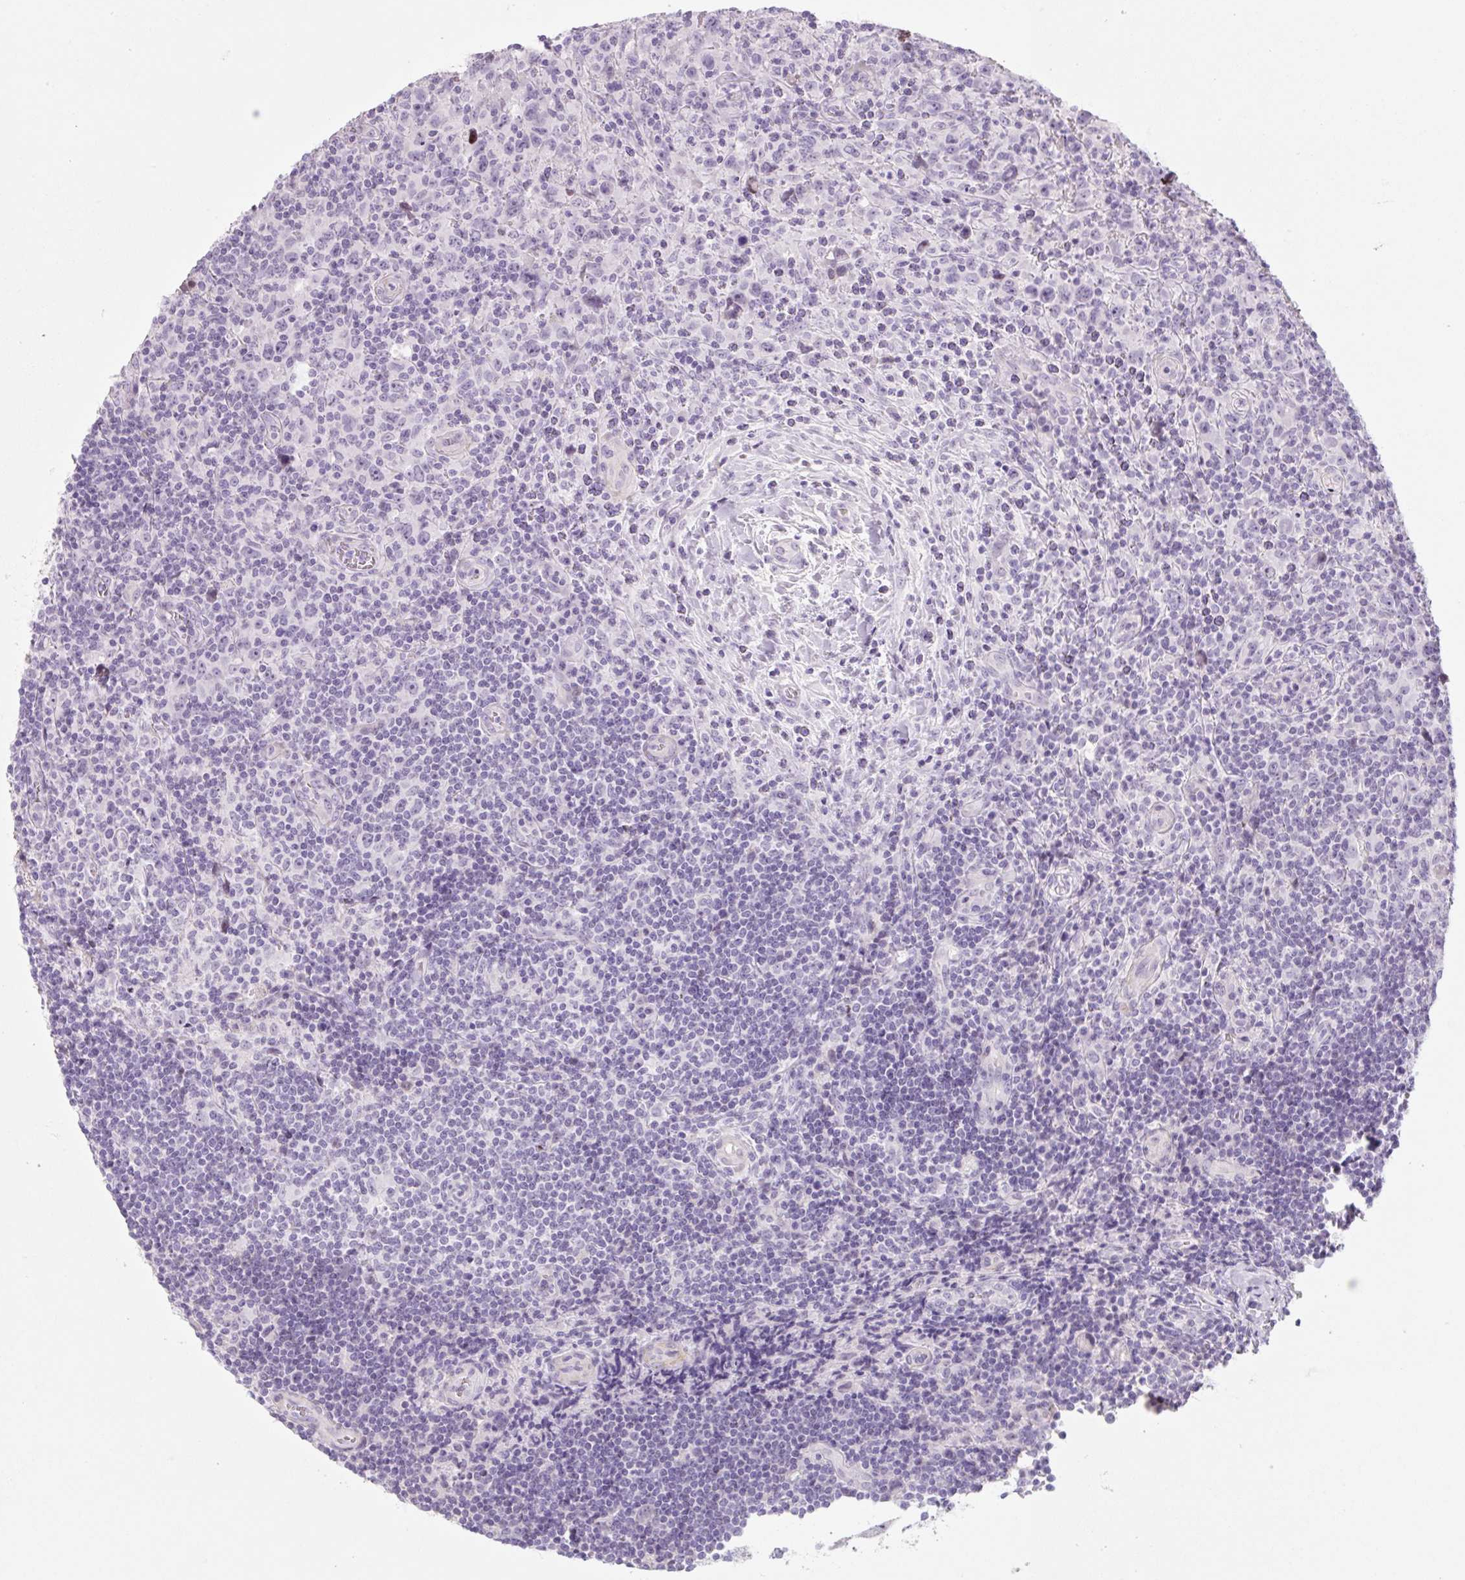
{"staining": {"intensity": "negative", "quantity": "none", "location": "none"}, "tissue": "lymphoma", "cell_type": "Tumor cells", "image_type": "cancer", "snomed": [{"axis": "morphology", "description": "Hodgkin's disease, NOS"}, {"axis": "topography", "description": "Lymph node"}], "caption": "The image exhibits no significant positivity in tumor cells of Hodgkin's disease.", "gene": "PRM1", "patient": {"sex": "female", "age": 18}}